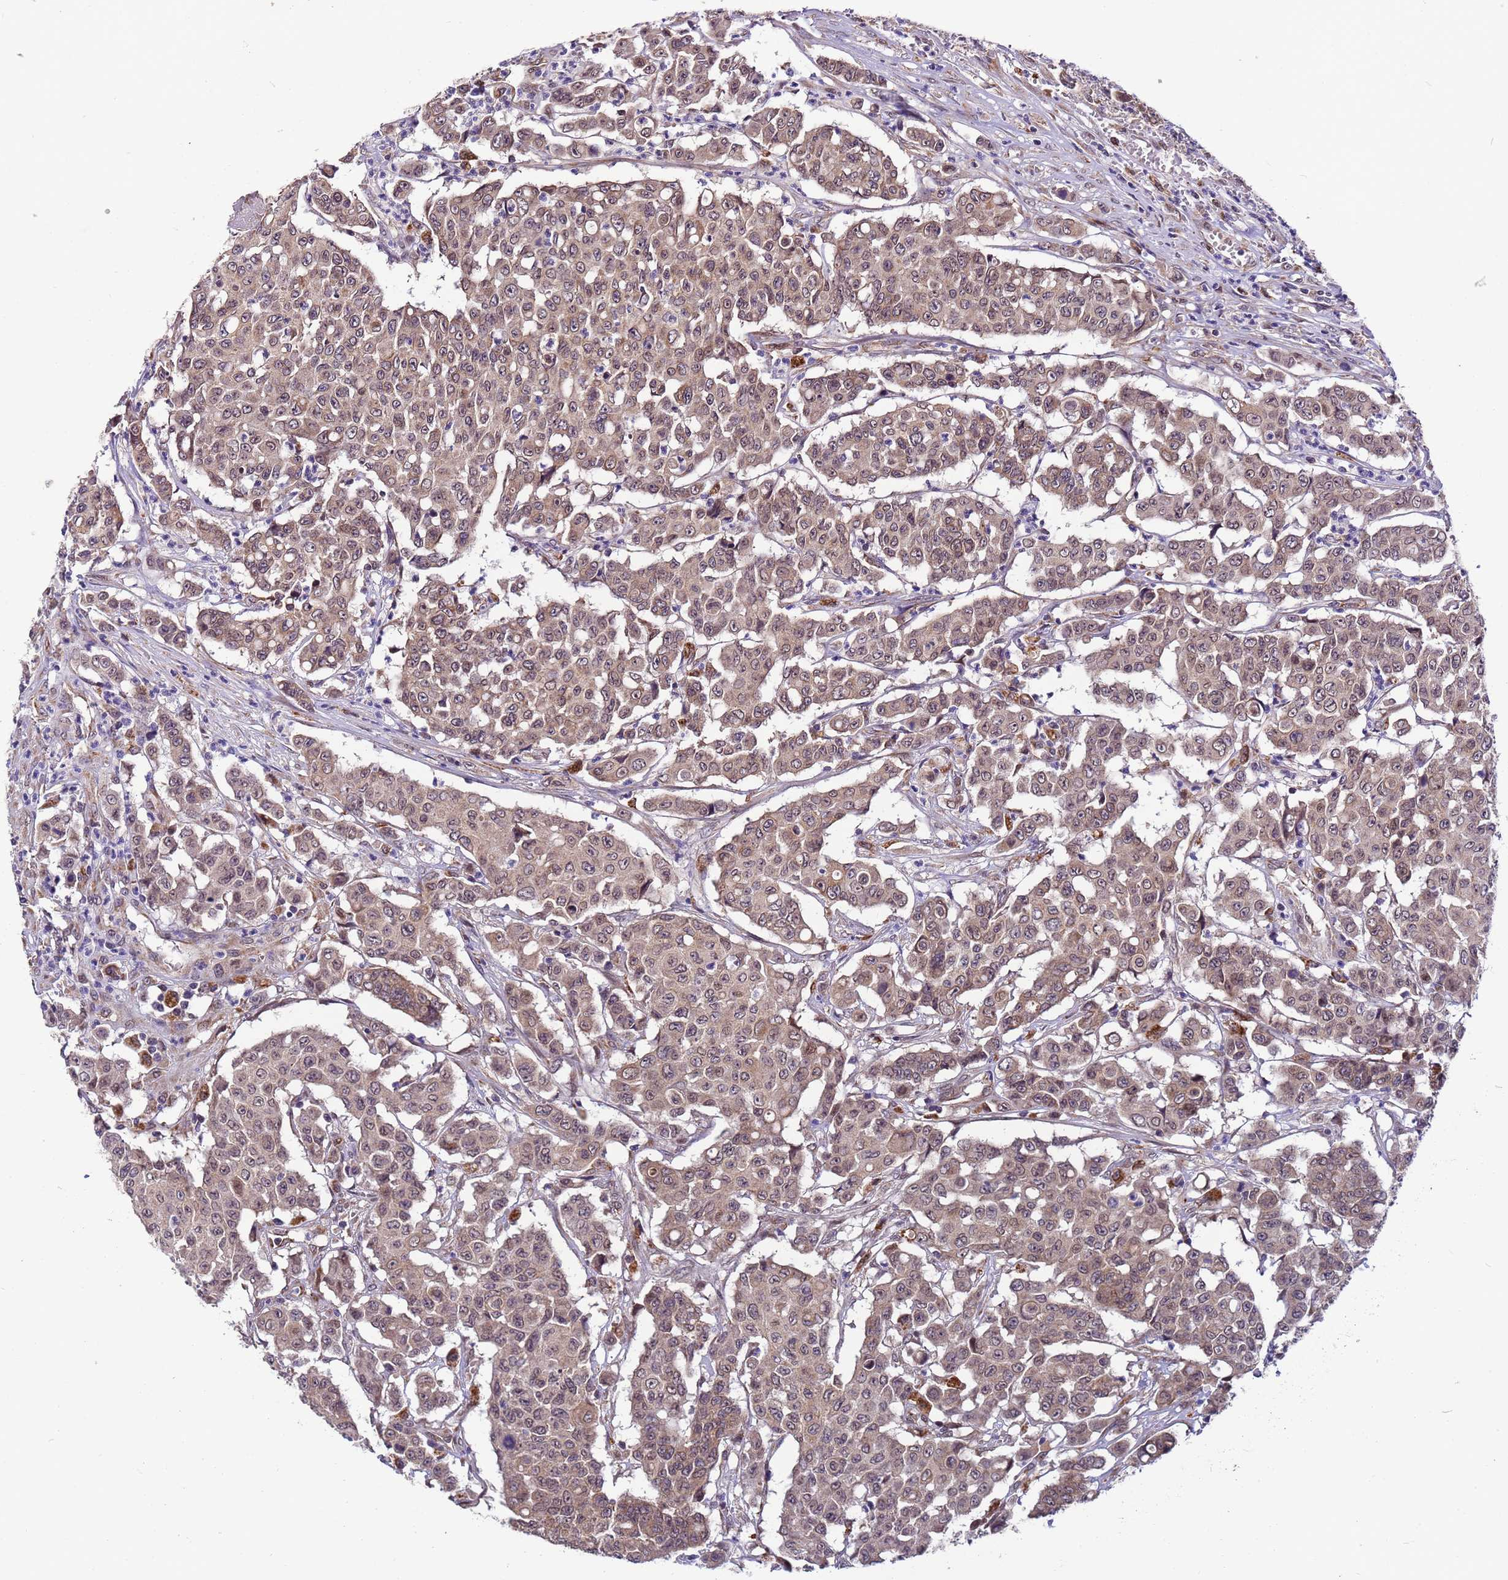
{"staining": {"intensity": "moderate", "quantity": ">75%", "location": "cytoplasmic/membranous,nuclear"}, "tissue": "colorectal cancer", "cell_type": "Tumor cells", "image_type": "cancer", "snomed": [{"axis": "morphology", "description": "Adenocarcinoma, NOS"}, {"axis": "topography", "description": "Colon"}], "caption": "Immunohistochemical staining of colorectal cancer (adenocarcinoma) shows medium levels of moderate cytoplasmic/membranous and nuclear expression in approximately >75% of tumor cells. The protein is shown in brown color, while the nuclei are stained blue.", "gene": "RAPGEF3", "patient": {"sex": "male", "age": 51}}